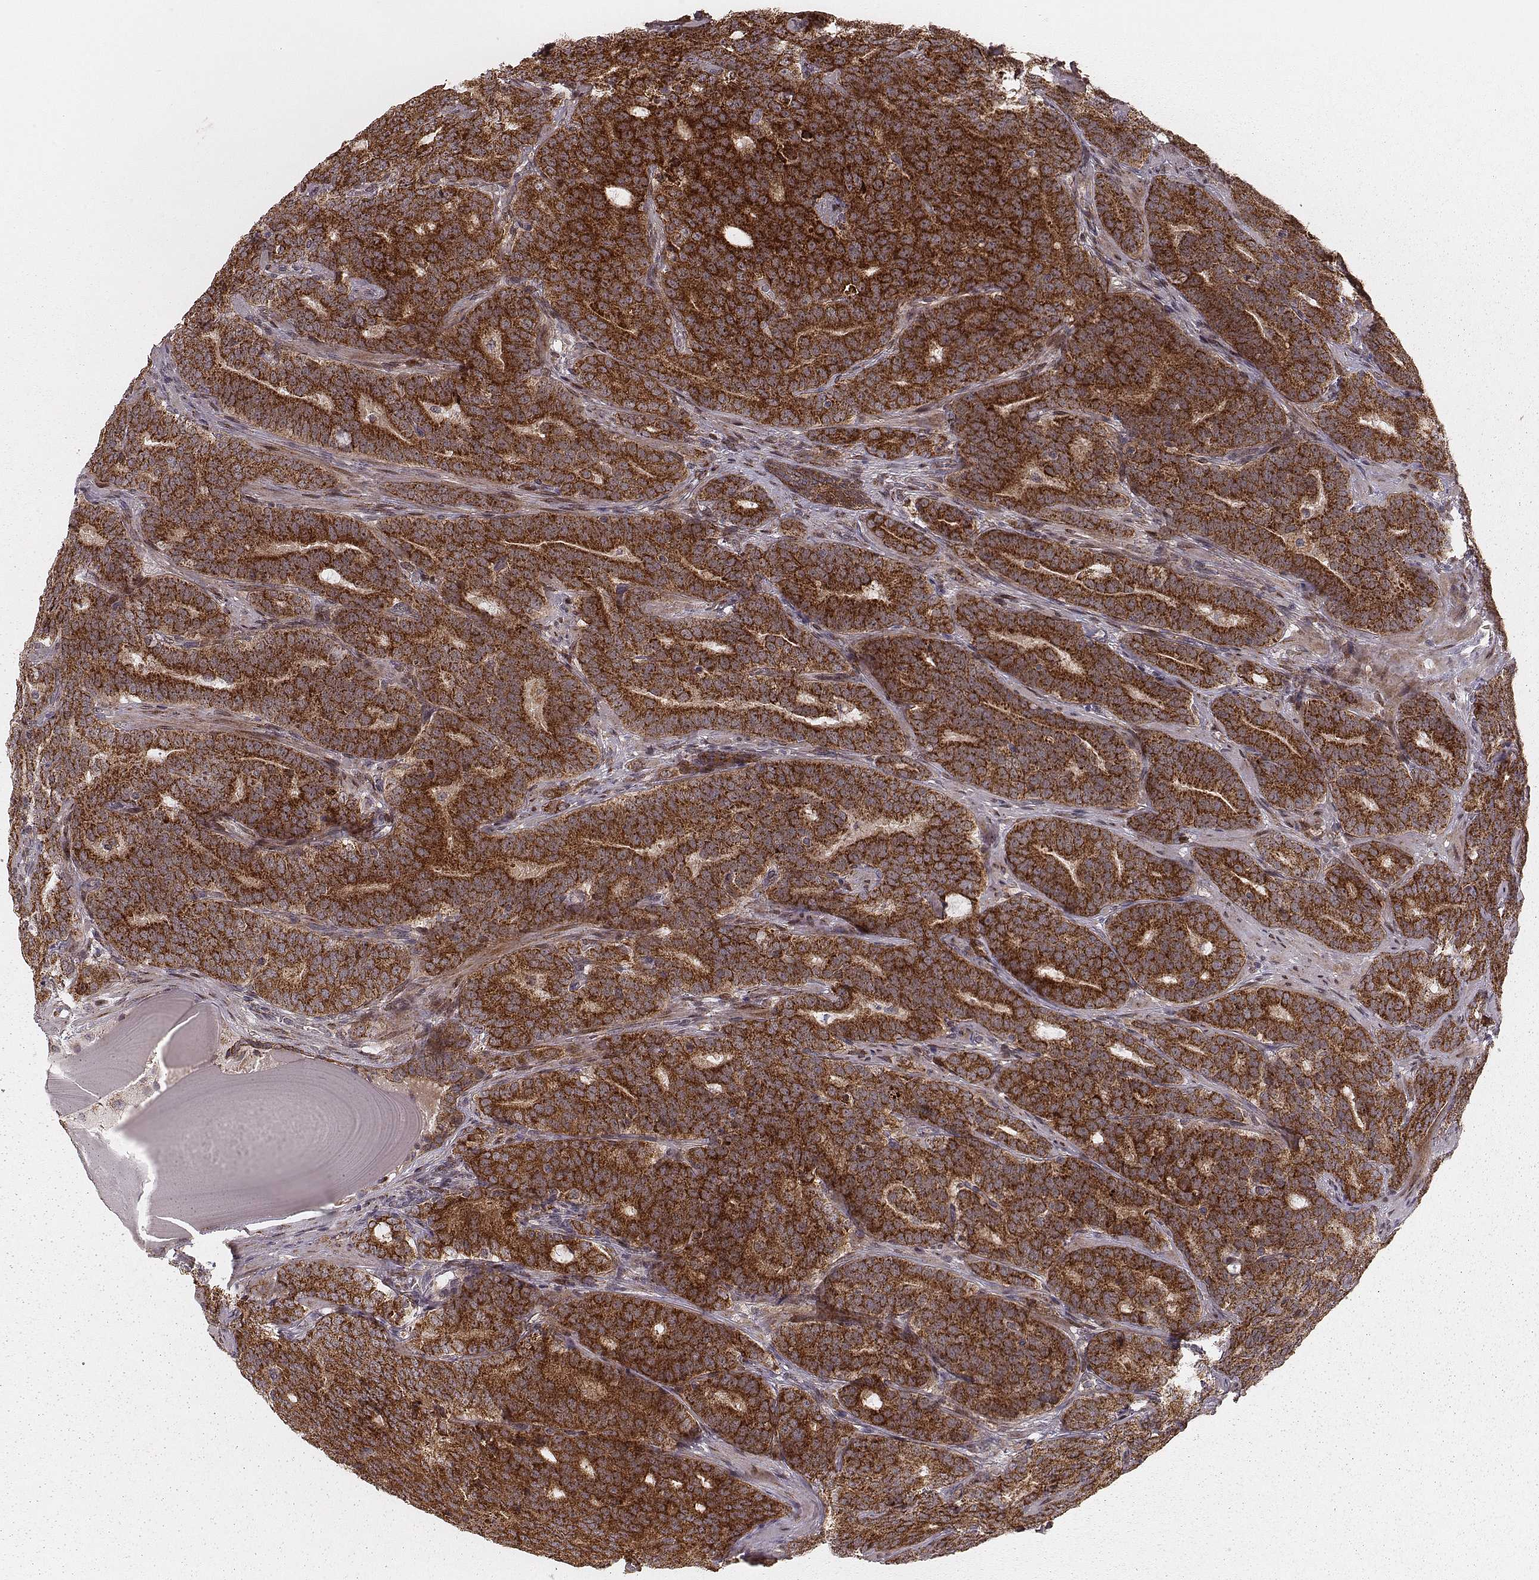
{"staining": {"intensity": "strong", "quantity": ">75%", "location": "cytoplasmic/membranous"}, "tissue": "prostate cancer", "cell_type": "Tumor cells", "image_type": "cancer", "snomed": [{"axis": "morphology", "description": "Adenocarcinoma, NOS"}, {"axis": "topography", "description": "Prostate"}], "caption": "This histopathology image displays prostate adenocarcinoma stained with IHC to label a protein in brown. The cytoplasmic/membranous of tumor cells show strong positivity for the protein. Nuclei are counter-stained blue.", "gene": "NDUFA7", "patient": {"sex": "male", "age": 71}}